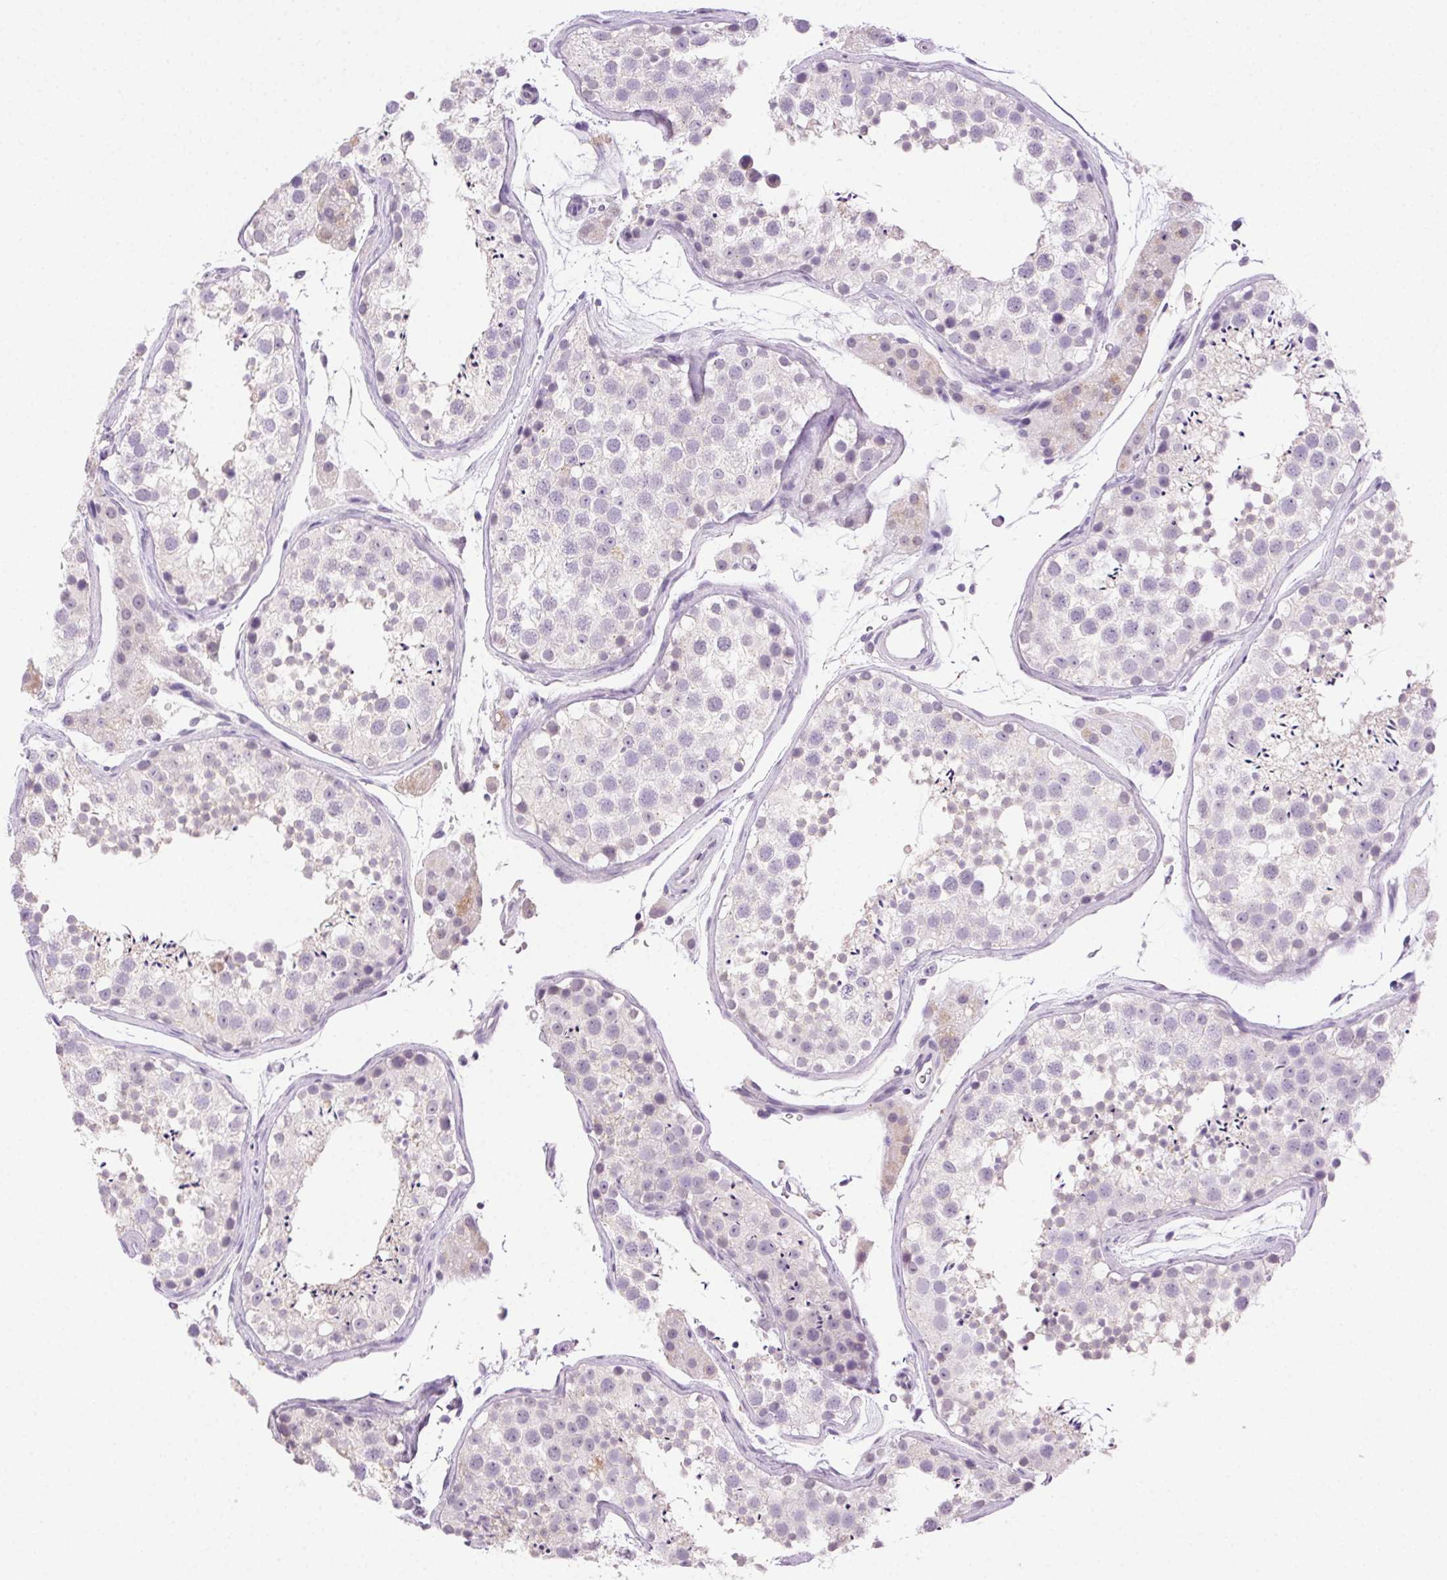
{"staining": {"intensity": "negative", "quantity": "none", "location": "none"}, "tissue": "testis", "cell_type": "Cells in seminiferous ducts", "image_type": "normal", "snomed": [{"axis": "morphology", "description": "Normal tissue, NOS"}, {"axis": "topography", "description": "Testis"}], "caption": "Immunohistochemical staining of unremarkable testis displays no significant expression in cells in seminiferous ducts. (DAB immunohistochemistry, high magnification).", "gene": "CLDN10", "patient": {"sex": "male", "age": 41}}